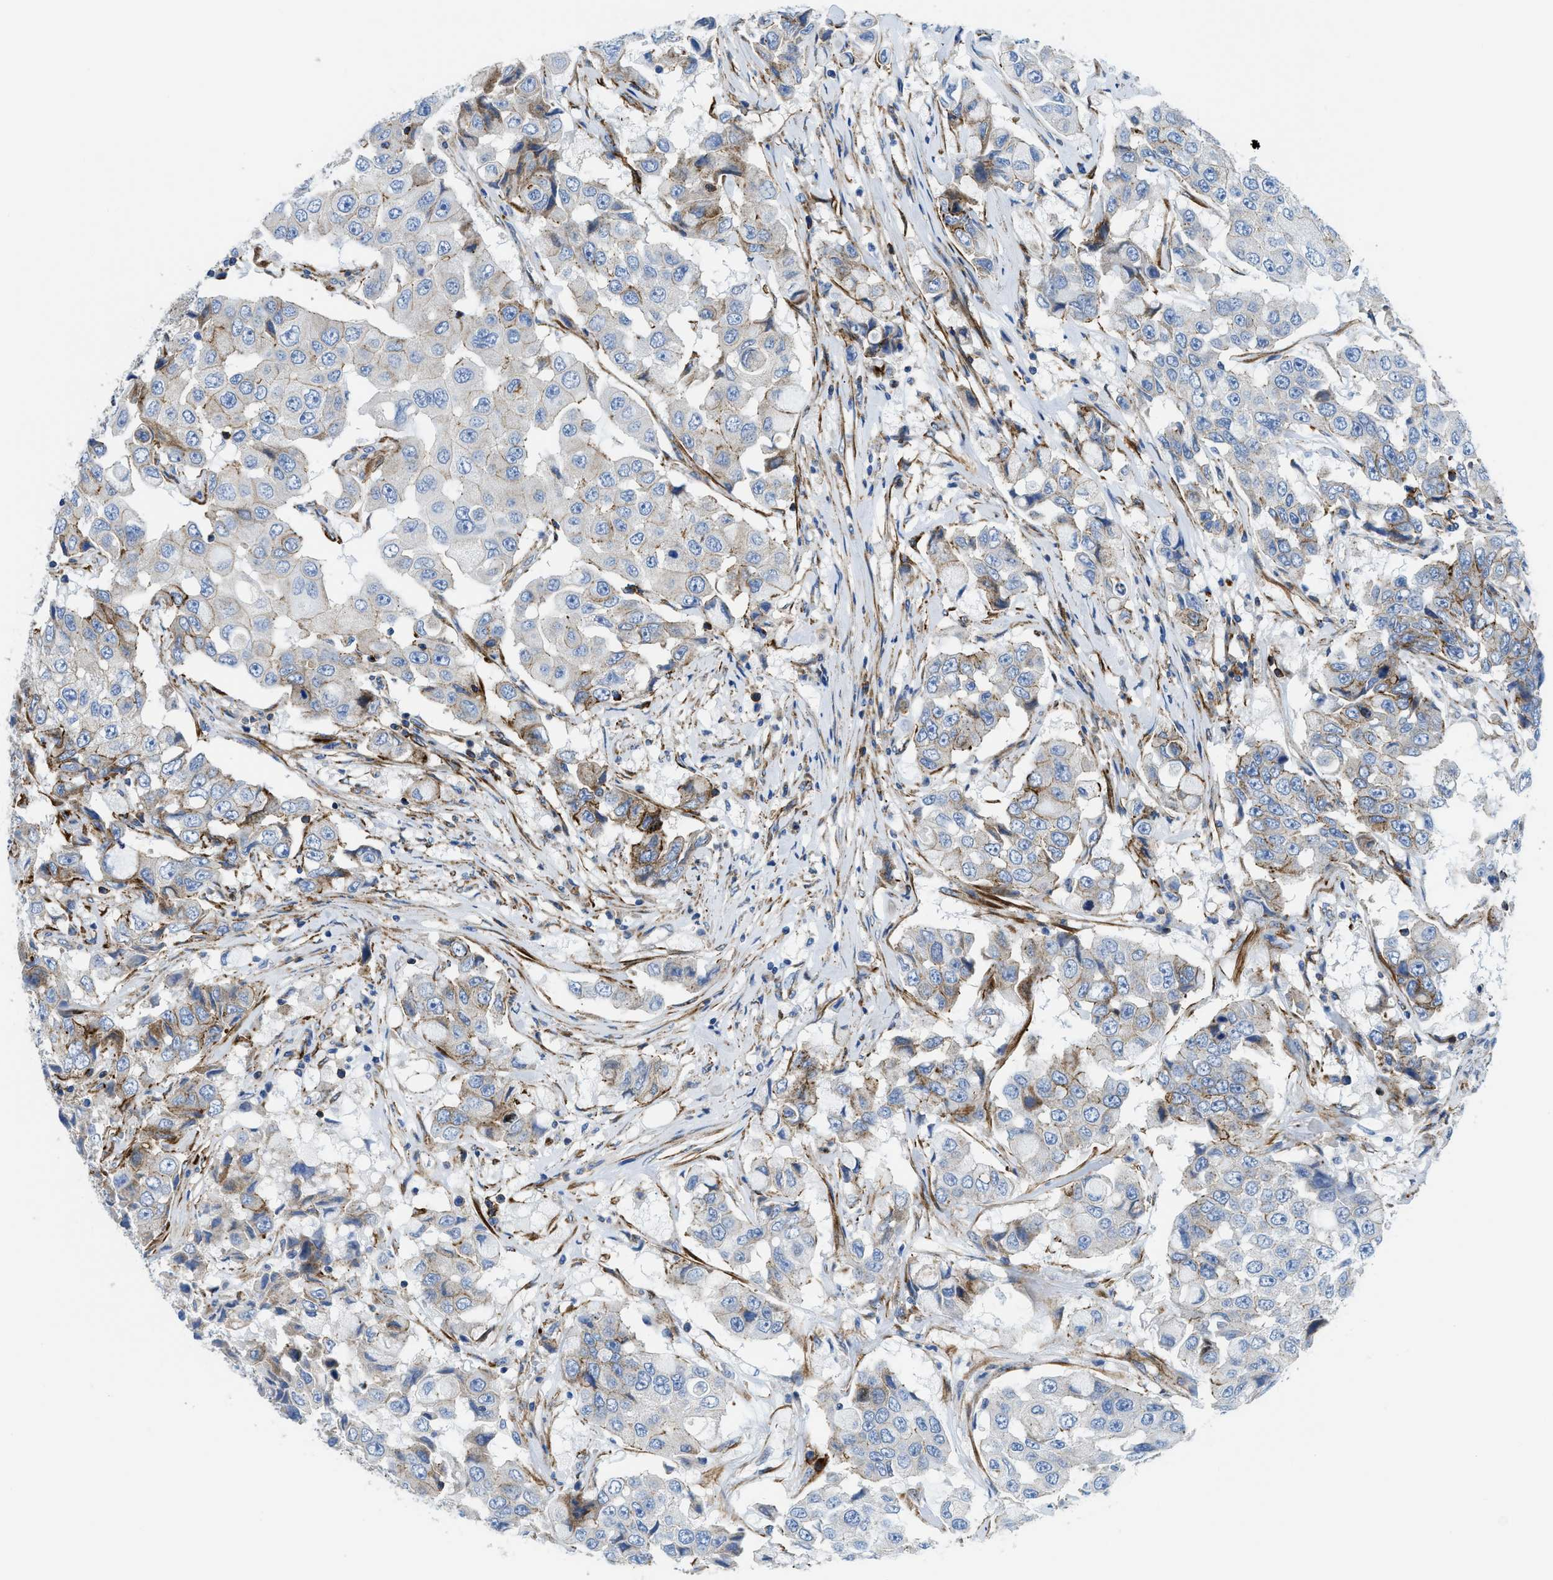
{"staining": {"intensity": "weak", "quantity": "<25%", "location": "cytoplasmic/membranous"}, "tissue": "breast cancer", "cell_type": "Tumor cells", "image_type": "cancer", "snomed": [{"axis": "morphology", "description": "Duct carcinoma"}, {"axis": "topography", "description": "Breast"}], "caption": "High magnification brightfield microscopy of breast cancer (invasive ductal carcinoma) stained with DAB (brown) and counterstained with hematoxylin (blue): tumor cells show no significant staining. (Brightfield microscopy of DAB (3,3'-diaminobenzidine) IHC at high magnification).", "gene": "CUTA", "patient": {"sex": "female", "age": 27}}